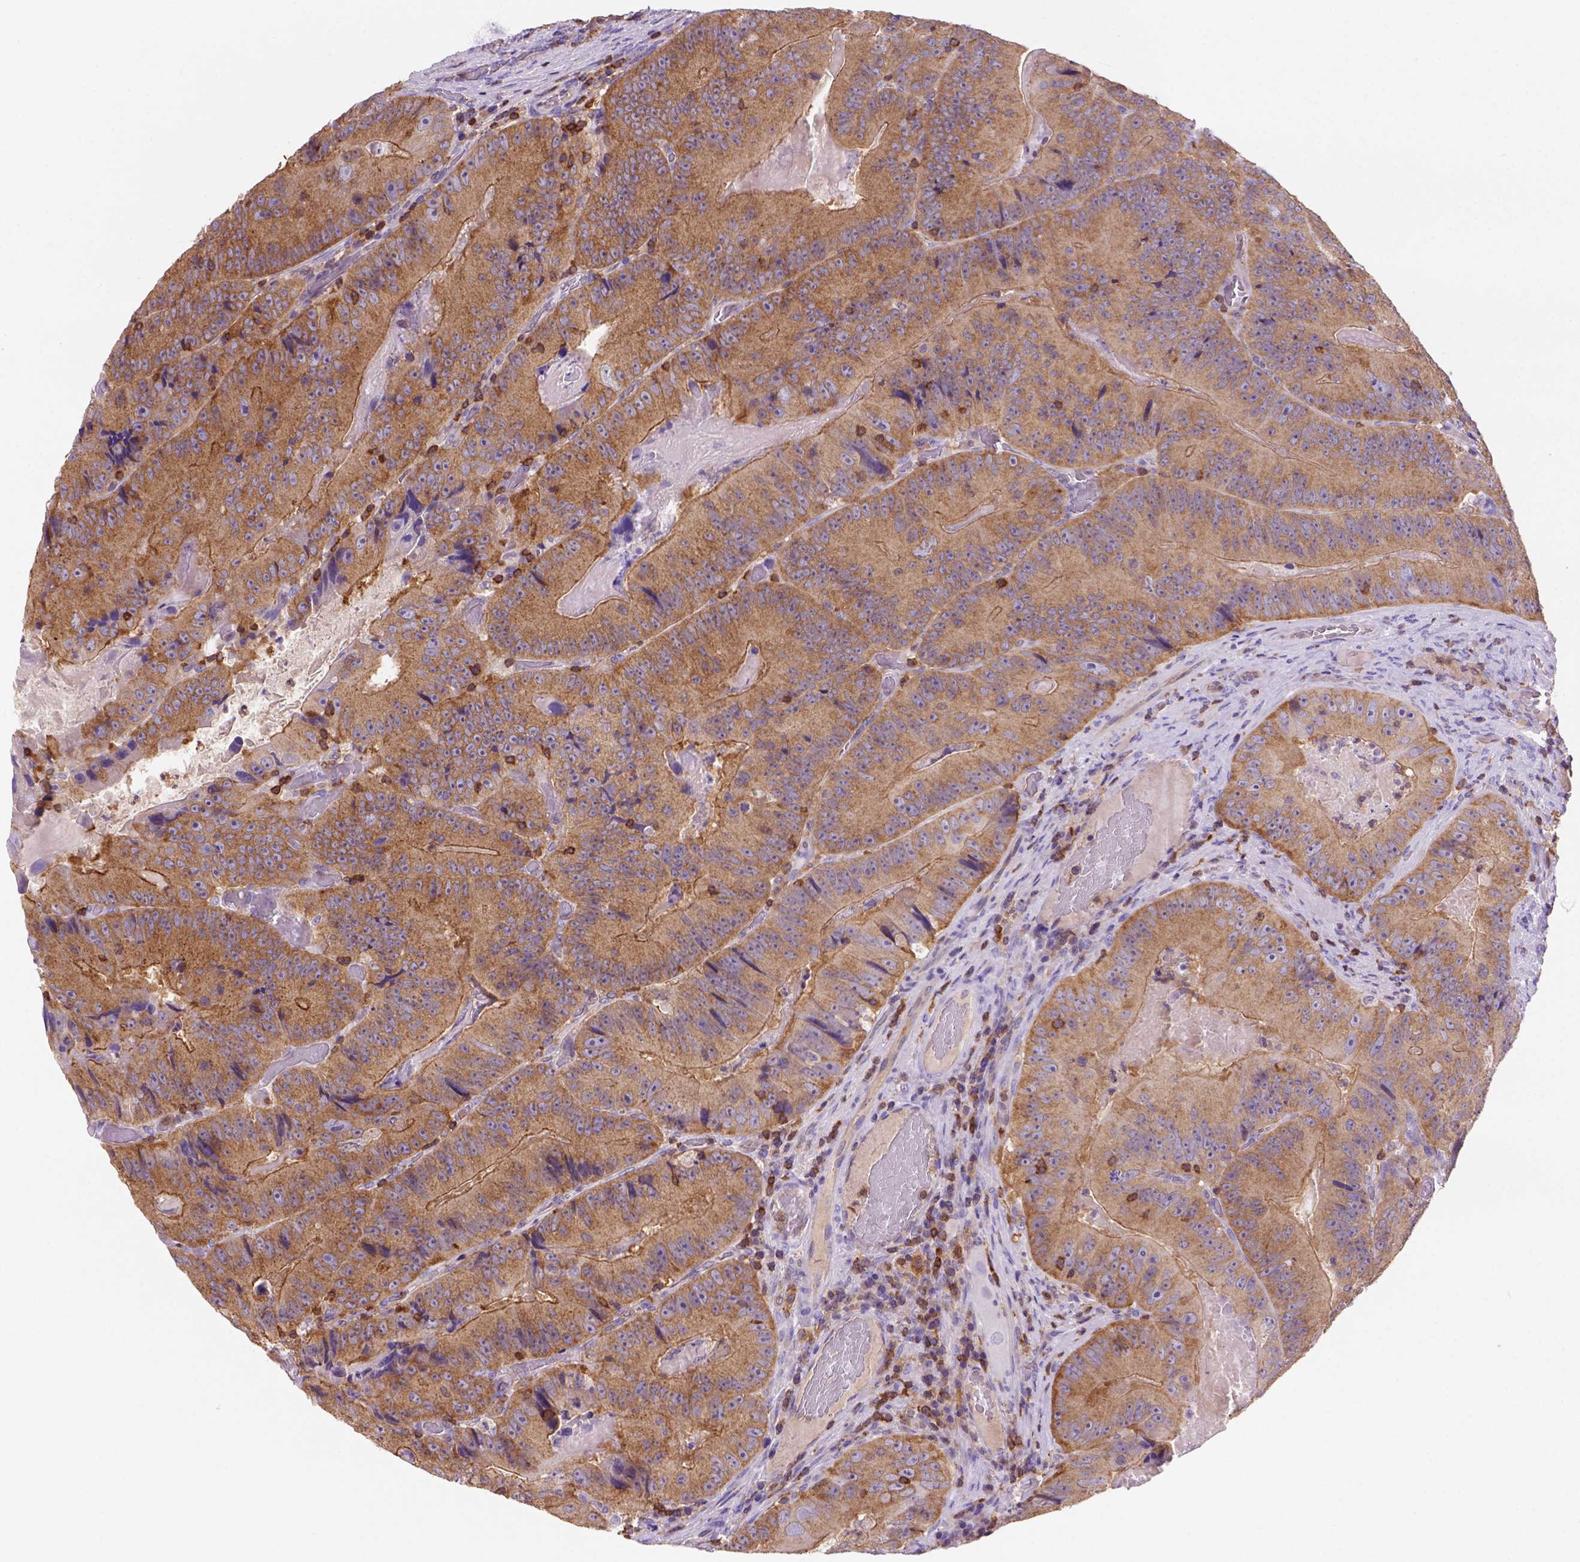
{"staining": {"intensity": "moderate", "quantity": ">75%", "location": "cytoplasmic/membranous"}, "tissue": "colorectal cancer", "cell_type": "Tumor cells", "image_type": "cancer", "snomed": [{"axis": "morphology", "description": "Adenocarcinoma, NOS"}, {"axis": "topography", "description": "Colon"}], "caption": "An immunohistochemistry (IHC) histopathology image of tumor tissue is shown. Protein staining in brown labels moderate cytoplasmic/membranous positivity in adenocarcinoma (colorectal) within tumor cells.", "gene": "INPP5D", "patient": {"sex": "female", "age": 86}}